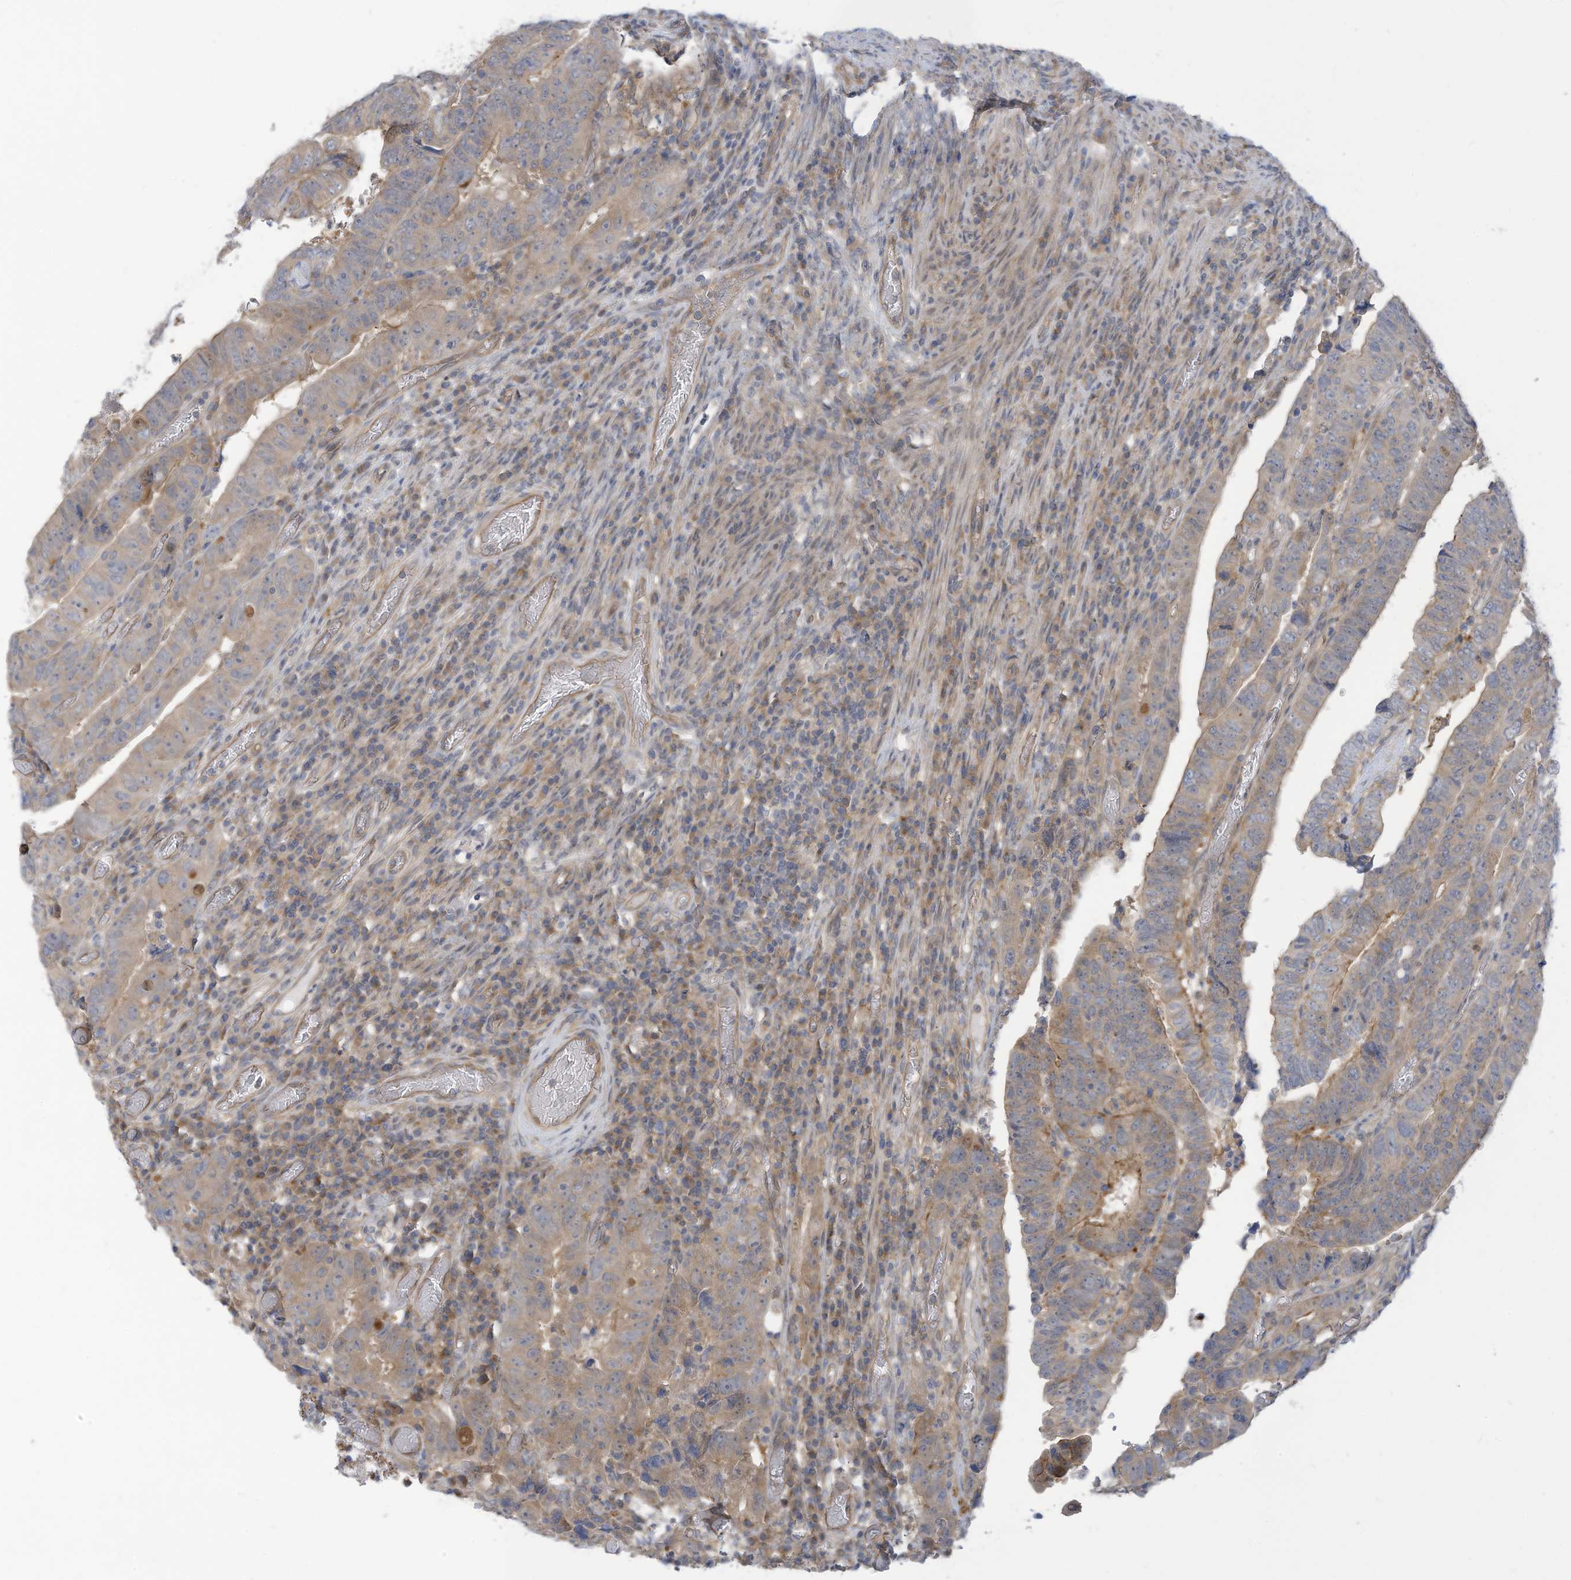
{"staining": {"intensity": "weak", "quantity": "<25%", "location": "cytoplasmic/membranous"}, "tissue": "colorectal cancer", "cell_type": "Tumor cells", "image_type": "cancer", "snomed": [{"axis": "morphology", "description": "Normal tissue, NOS"}, {"axis": "morphology", "description": "Adenocarcinoma, NOS"}, {"axis": "topography", "description": "Rectum"}], "caption": "This histopathology image is of colorectal cancer (adenocarcinoma) stained with IHC to label a protein in brown with the nuclei are counter-stained blue. There is no expression in tumor cells.", "gene": "ADAT2", "patient": {"sex": "female", "age": 65}}